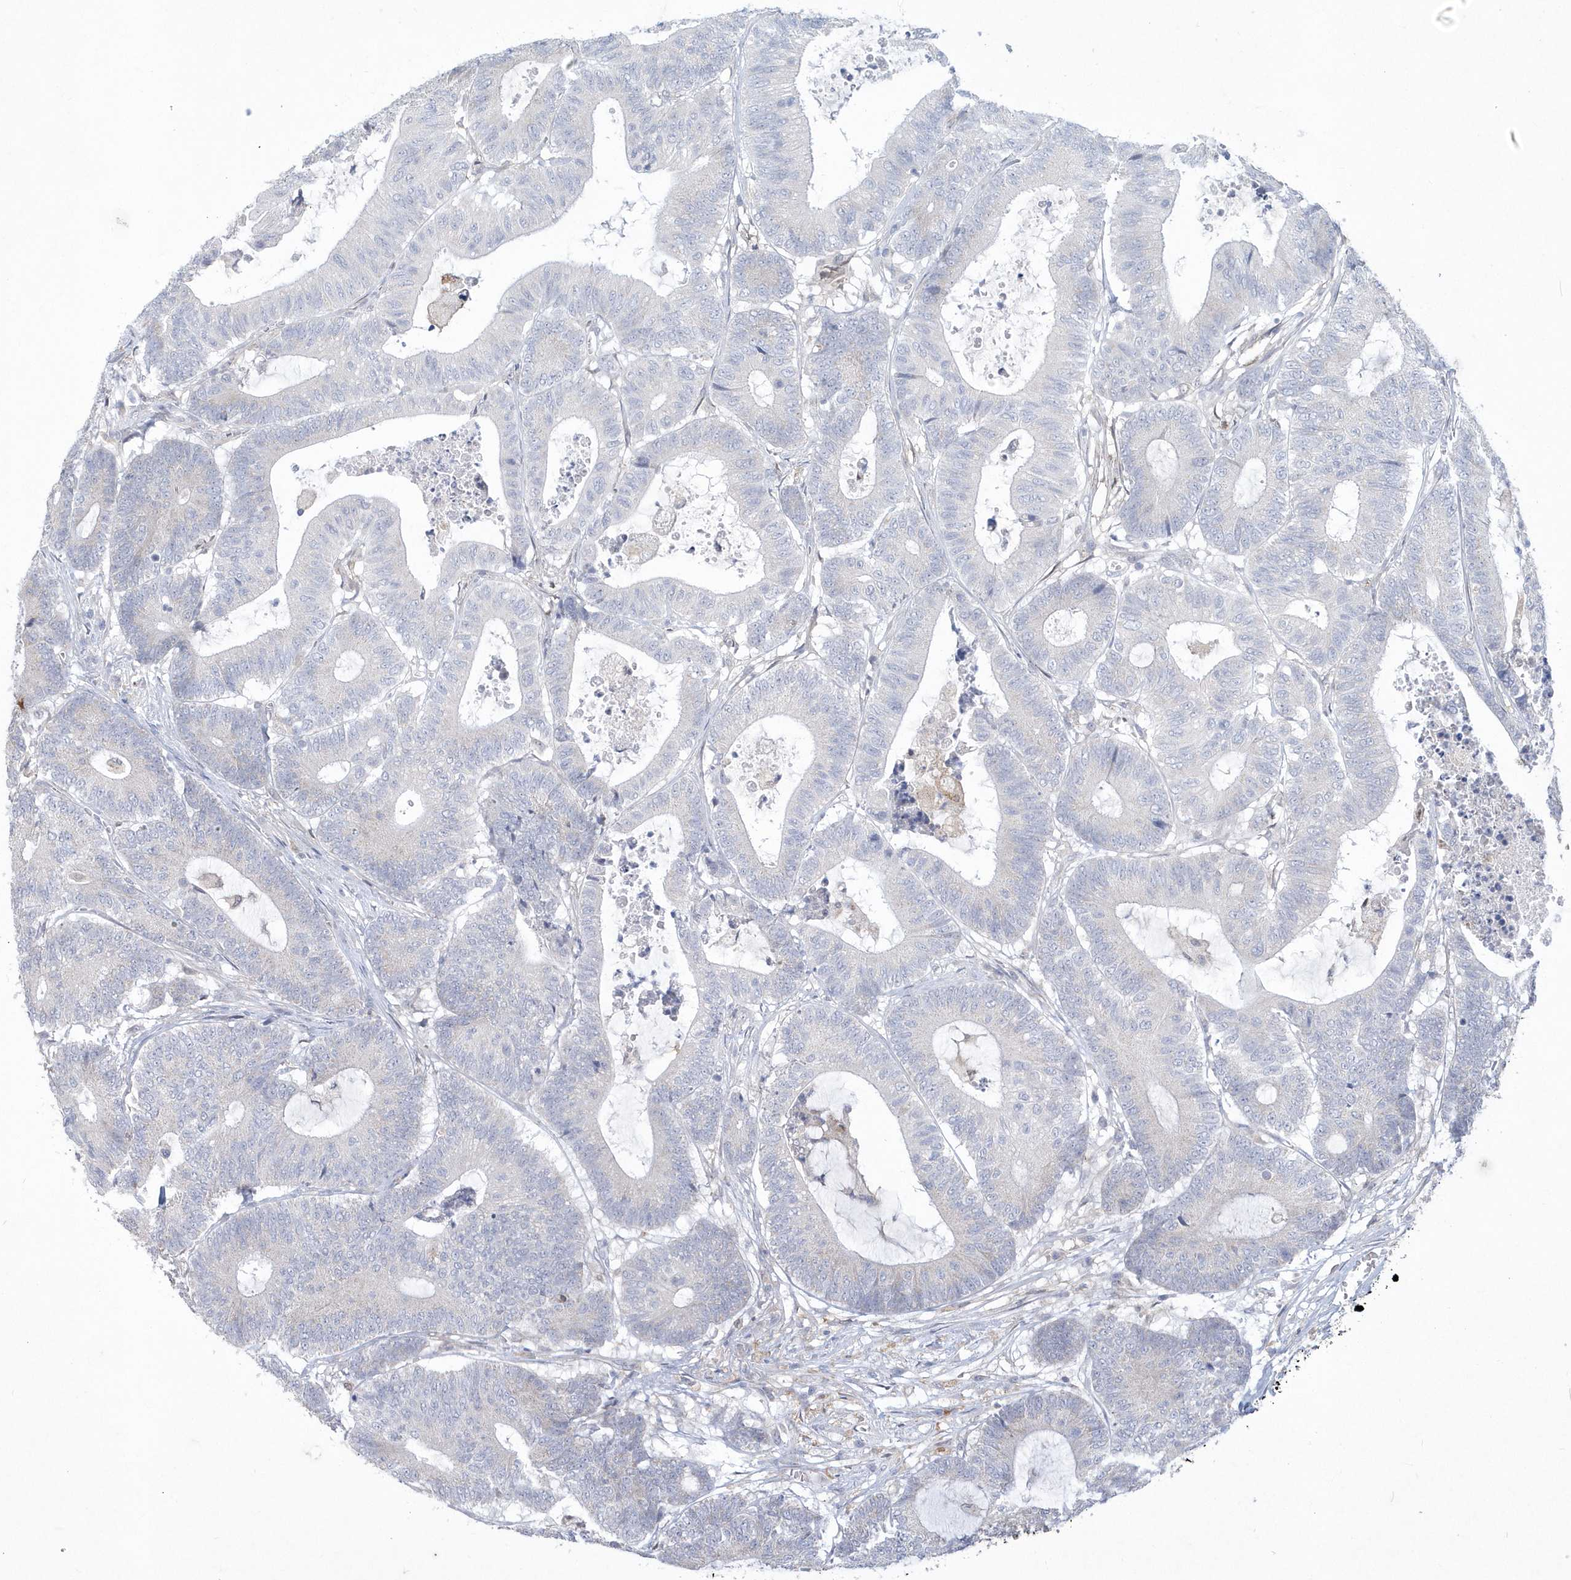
{"staining": {"intensity": "negative", "quantity": "none", "location": "none"}, "tissue": "colorectal cancer", "cell_type": "Tumor cells", "image_type": "cancer", "snomed": [{"axis": "morphology", "description": "Adenocarcinoma, NOS"}, {"axis": "topography", "description": "Colon"}], "caption": "DAB (3,3'-diaminobenzidine) immunohistochemical staining of human colorectal cancer (adenocarcinoma) shows no significant staining in tumor cells. (Stains: DAB immunohistochemistry (IHC) with hematoxylin counter stain, Microscopy: brightfield microscopy at high magnification).", "gene": "TSPEAR", "patient": {"sex": "female", "age": 84}}